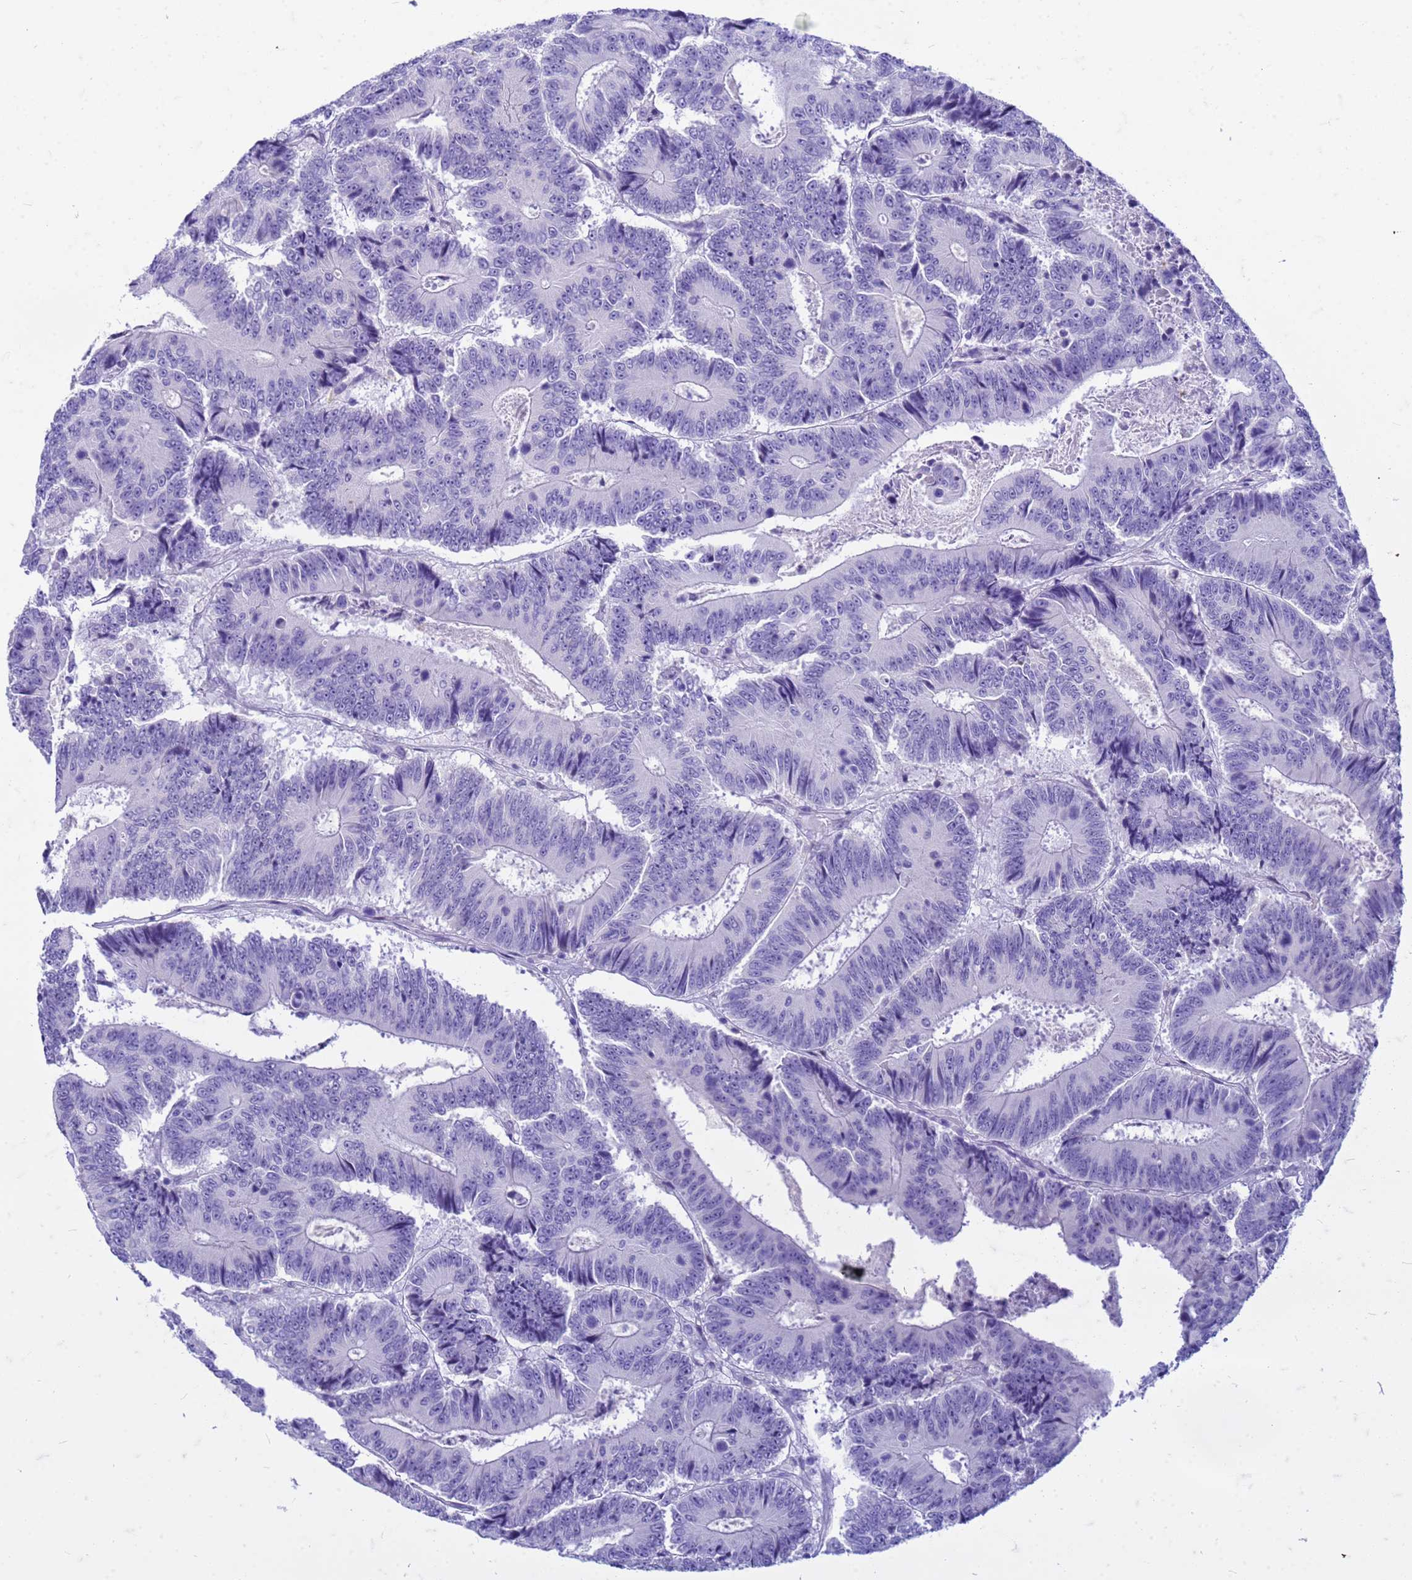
{"staining": {"intensity": "negative", "quantity": "none", "location": "none"}, "tissue": "colorectal cancer", "cell_type": "Tumor cells", "image_type": "cancer", "snomed": [{"axis": "morphology", "description": "Adenocarcinoma, NOS"}, {"axis": "topography", "description": "Colon"}], "caption": "DAB (3,3'-diaminobenzidine) immunohistochemical staining of adenocarcinoma (colorectal) exhibits no significant positivity in tumor cells.", "gene": "CFAP100", "patient": {"sex": "male", "age": 83}}